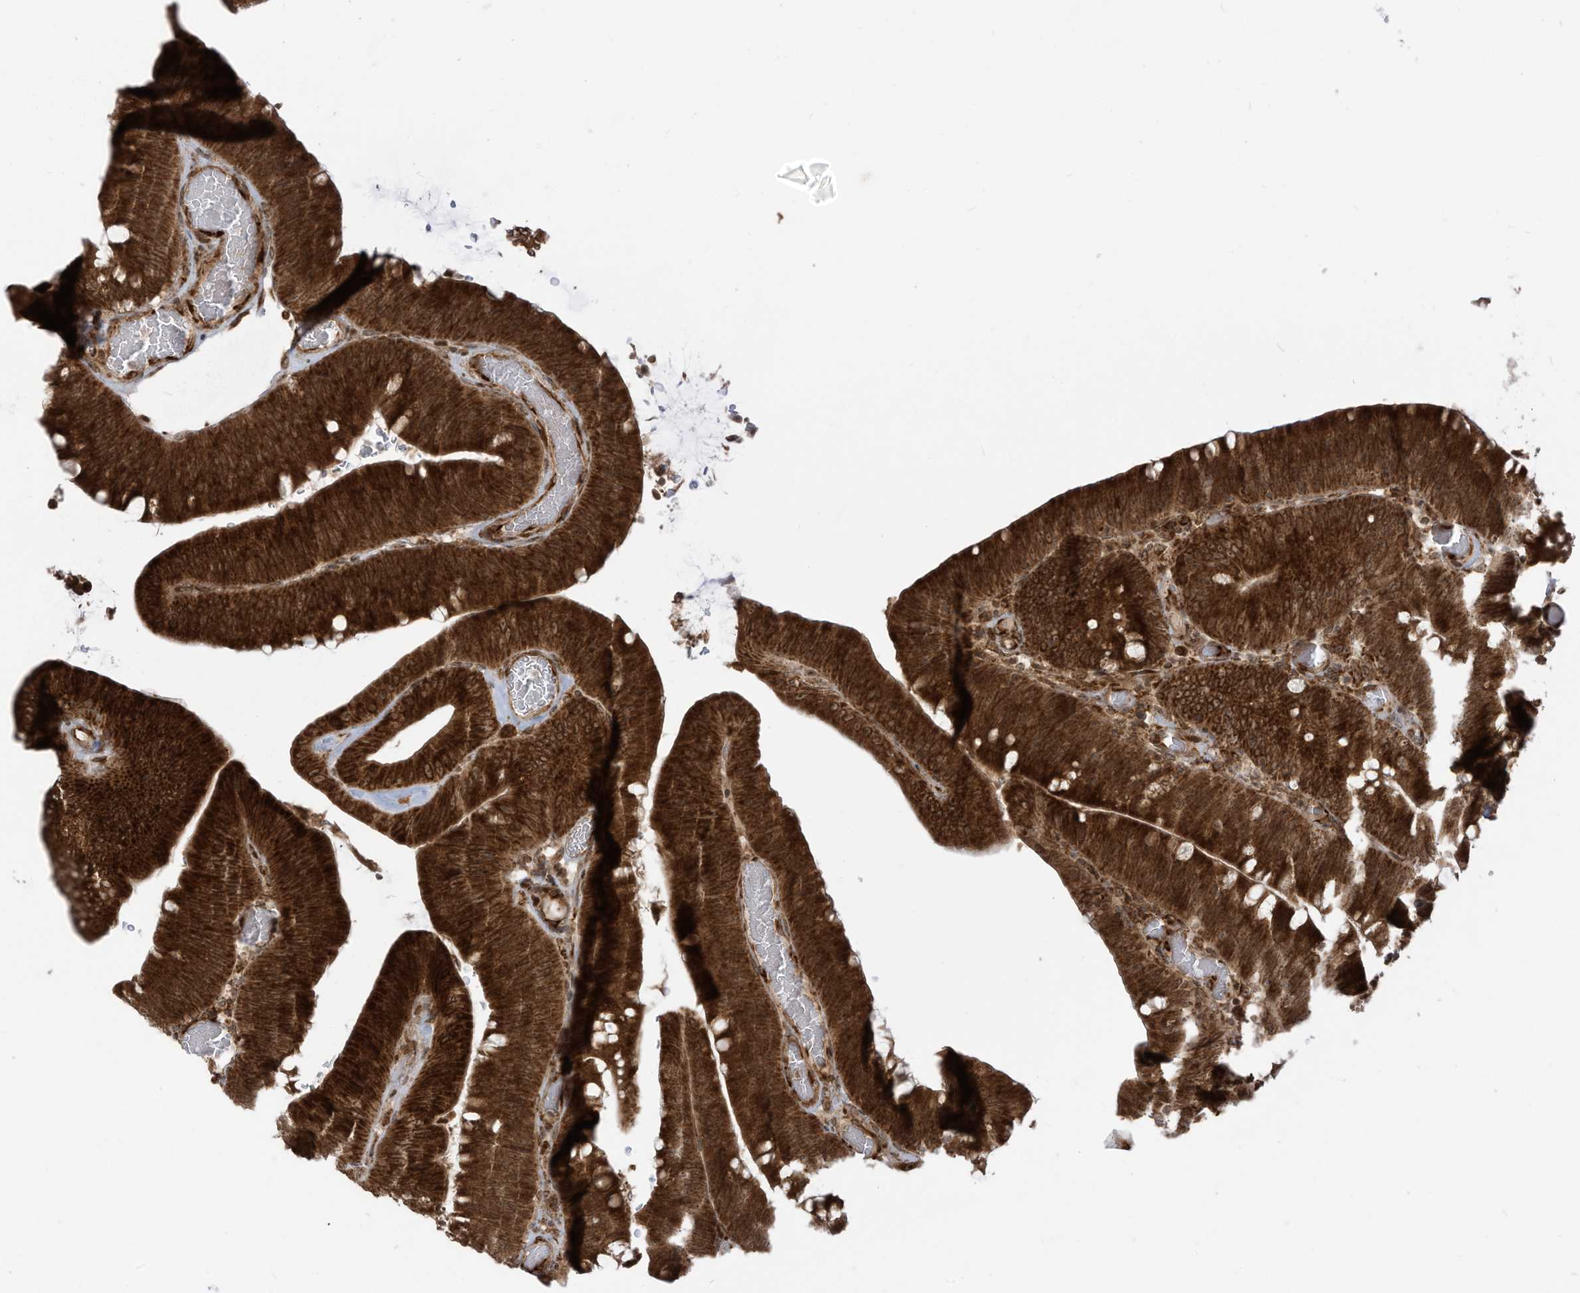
{"staining": {"intensity": "strong", "quantity": ">75%", "location": "cytoplasmic/membranous"}, "tissue": "colorectal cancer", "cell_type": "Tumor cells", "image_type": "cancer", "snomed": [{"axis": "morphology", "description": "Normal tissue, NOS"}, {"axis": "topography", "description": "Colon"}], "caption": "Immunohistochemistry micrograph of neoplastic tissue: colorectal cancer stained using IHC reveals high levels of strong protein expression localized specifically in the cytoplasmic/membranous of tumor cells, appearing as a cytoplasmic/membranous brown color.", "gene": "TRIM67", "patient": {"sex": "female", "age": 82}}